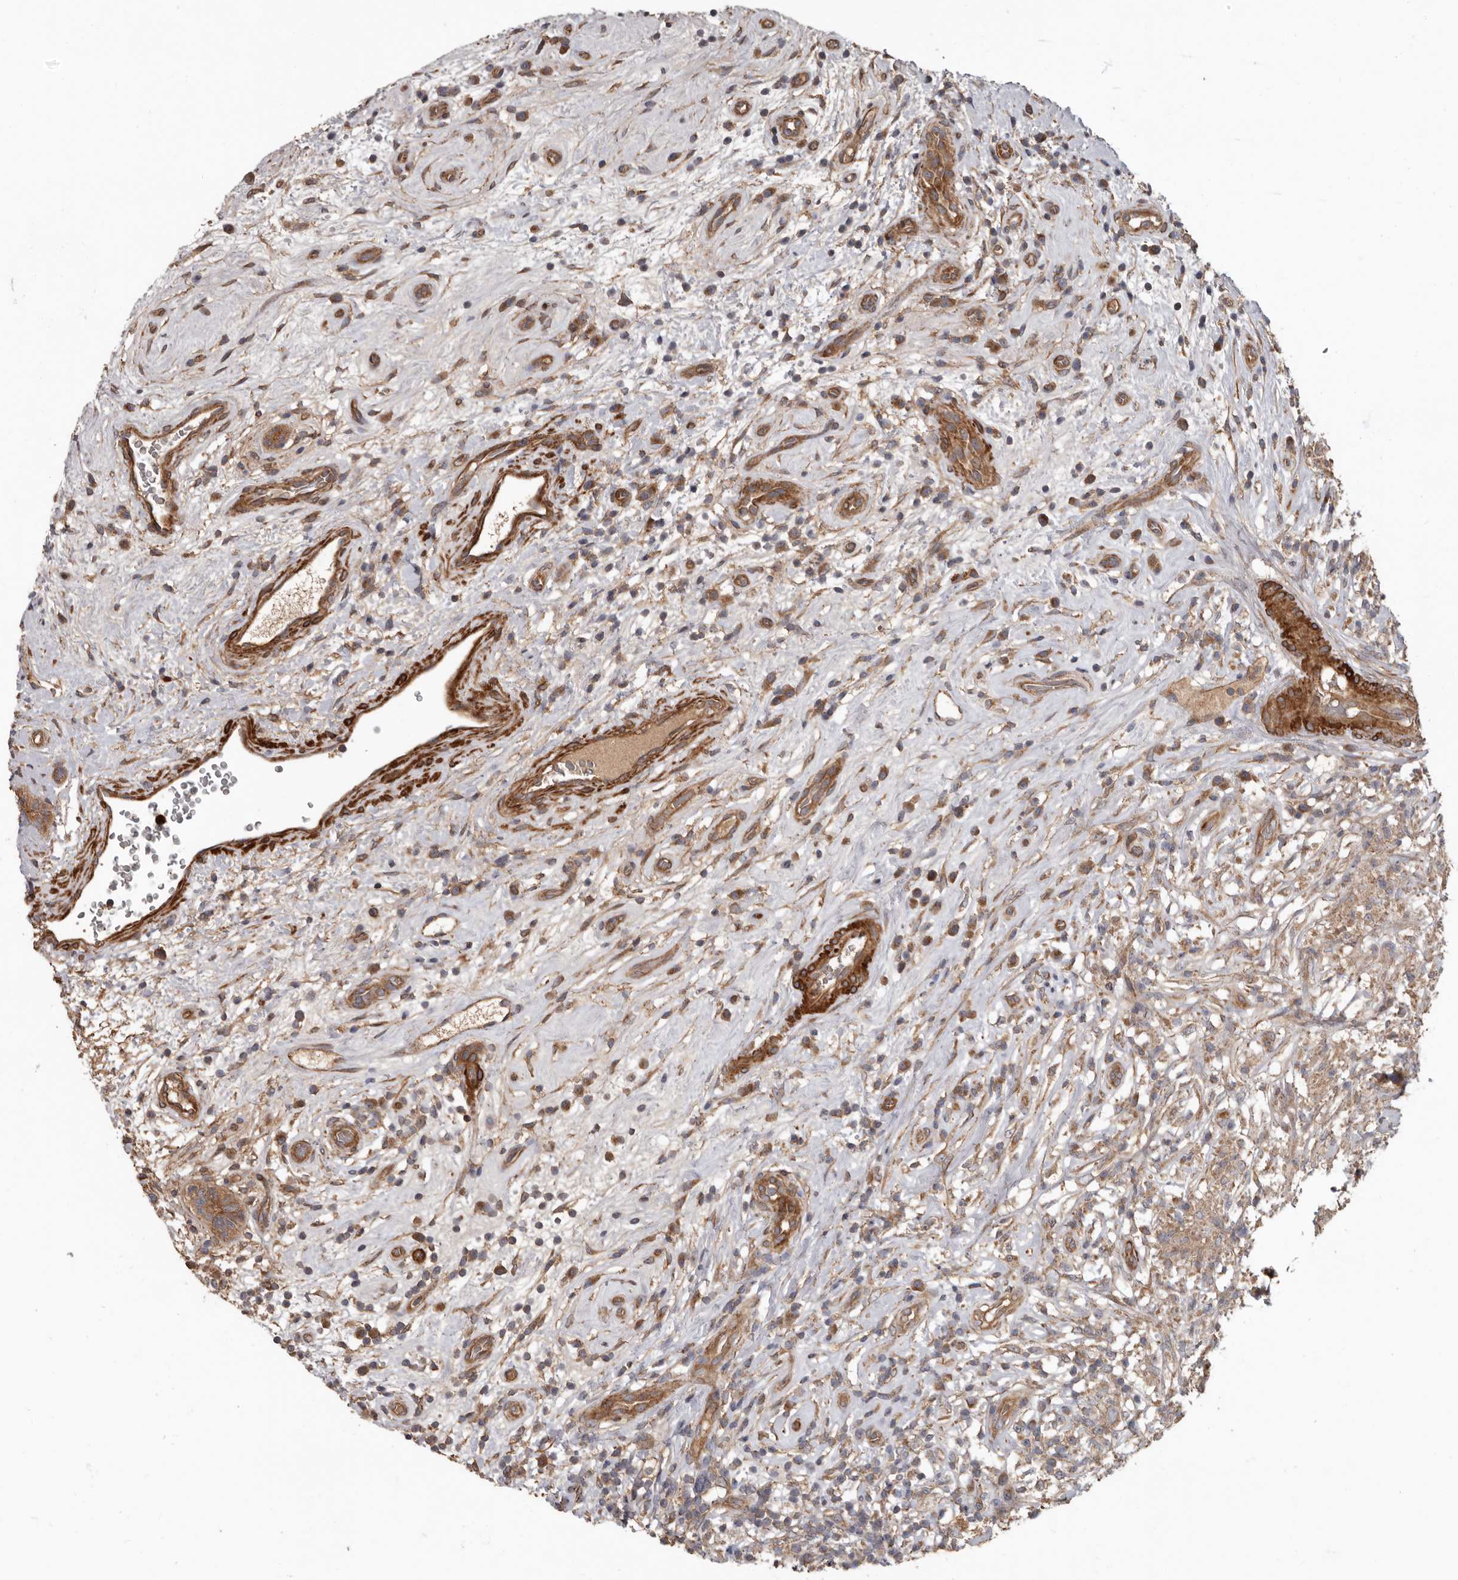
{"staining": {"intensity": "weak", "quantity": "<25%", "location": "cytoplasmic/membranous"}, "tissue": "testis cancer", "cell_type": "Tumor cells", "image_type": "cancer", "snomed": [{"axis": "morphology", "description": "Seminoma, NOS"}, {"axis": "topography", "description": "Testis"}], "caption": "Testis cancer was stained to show a protein in brown. There is no significant positivity in tumor cells.", "gene": "ARHGEF5", "patient": {"sex": "male", "age": 49}}